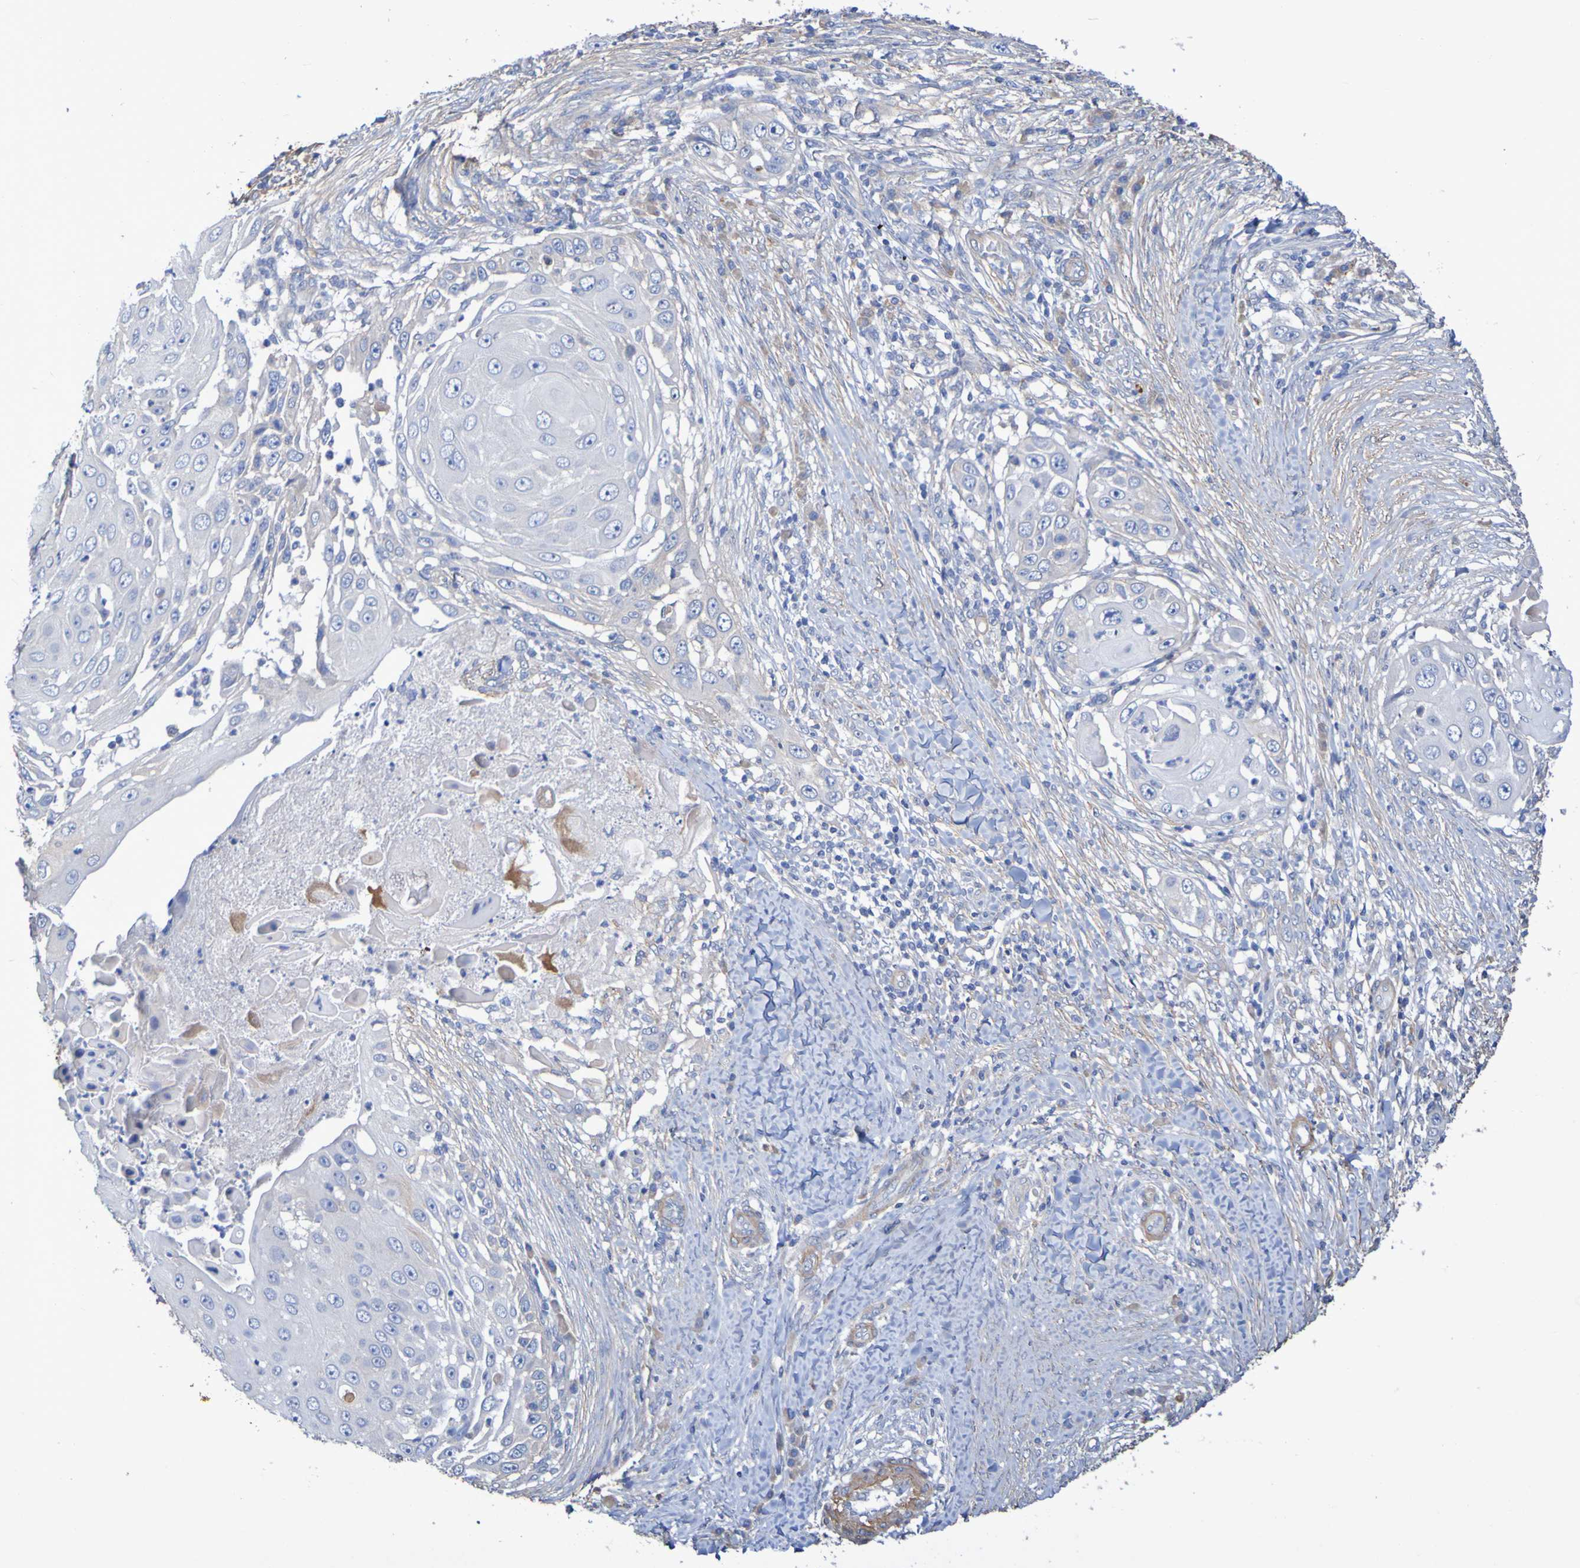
{"staining": {"intensity": "negative", "quantity": "none", "location": "none"}, "tissue": "skin cancer", "cell_type": "Tumor cells", "image_type": "cancer", "snomed": [{"axis": "morphology", "description": "Squamous cell carcinoma, NOS"}, {"axis": "topography", "description": "Skin"}], "caption": "Tumor cells are negative for brown protein staining in skin cancer.", "gene": "SRPRB", "patient": {"sex": "female", "age": 44}}